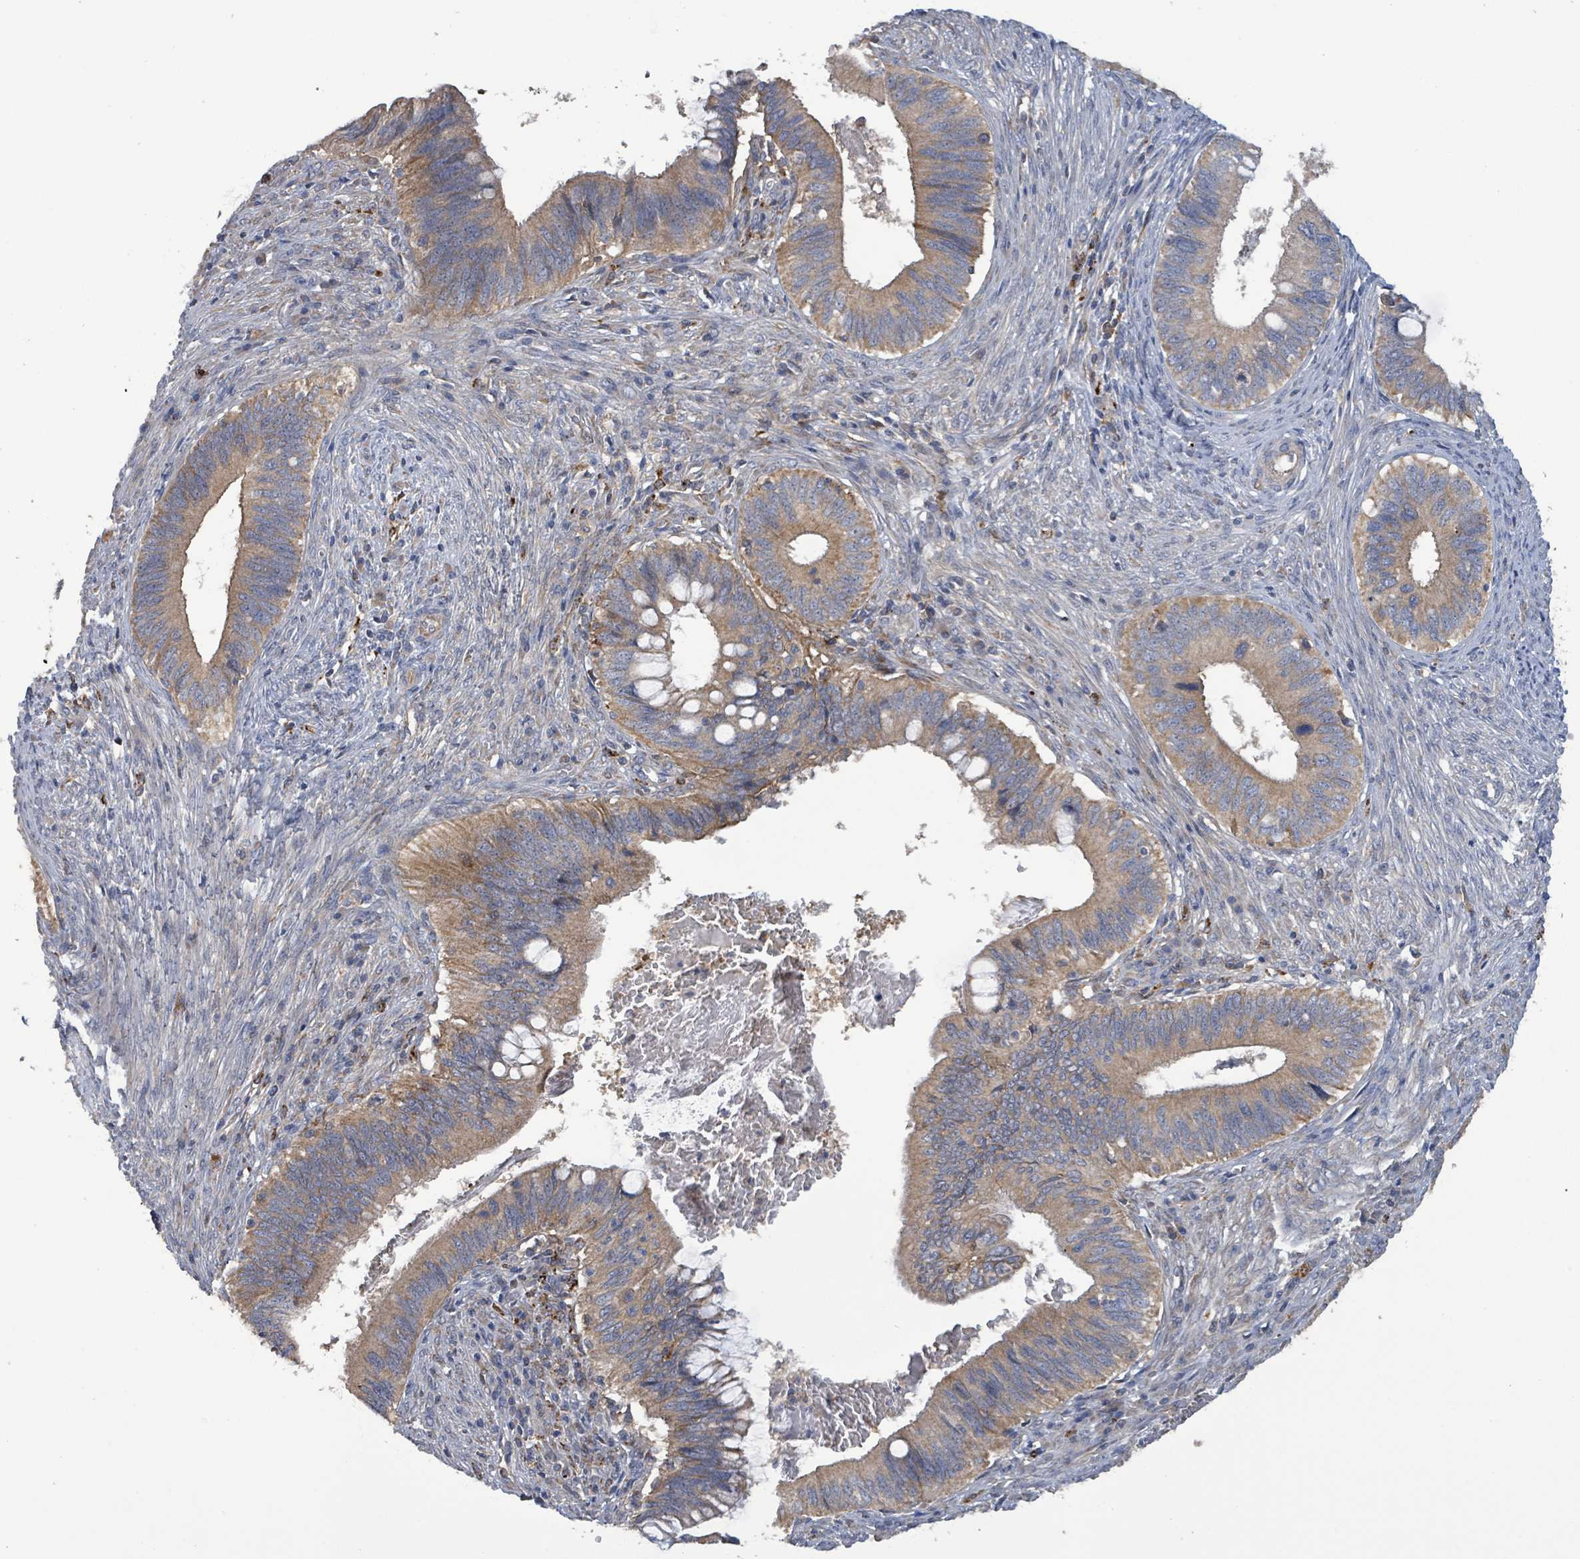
{"staining": {"intensity": "moderate", "quantity": ">75%", "location": "cytoplasmic/membranous"}, "tissue": "cervical cancer", "cell_type": "Tumor cells", "image_type": "cancer", "snomed": [{"axis": "morphology", "description": "Adenocarcinoma, NOS"}, {"axis": "topography", "description": "Cervix"}], "caption": "The histopathology image demonstrates staining of cervical cancer, revealing moderate cytoplasmic/membranous protein staining (brown color) within tumor cells. Using DAB (3,3'-diaminobenzidine) (brown) and hematoxylin (blue) stains, captured at high magnification using brightfield microscopy.", "gene": "PLAAT1", "patient": {"sex": "female", "age": 42}}